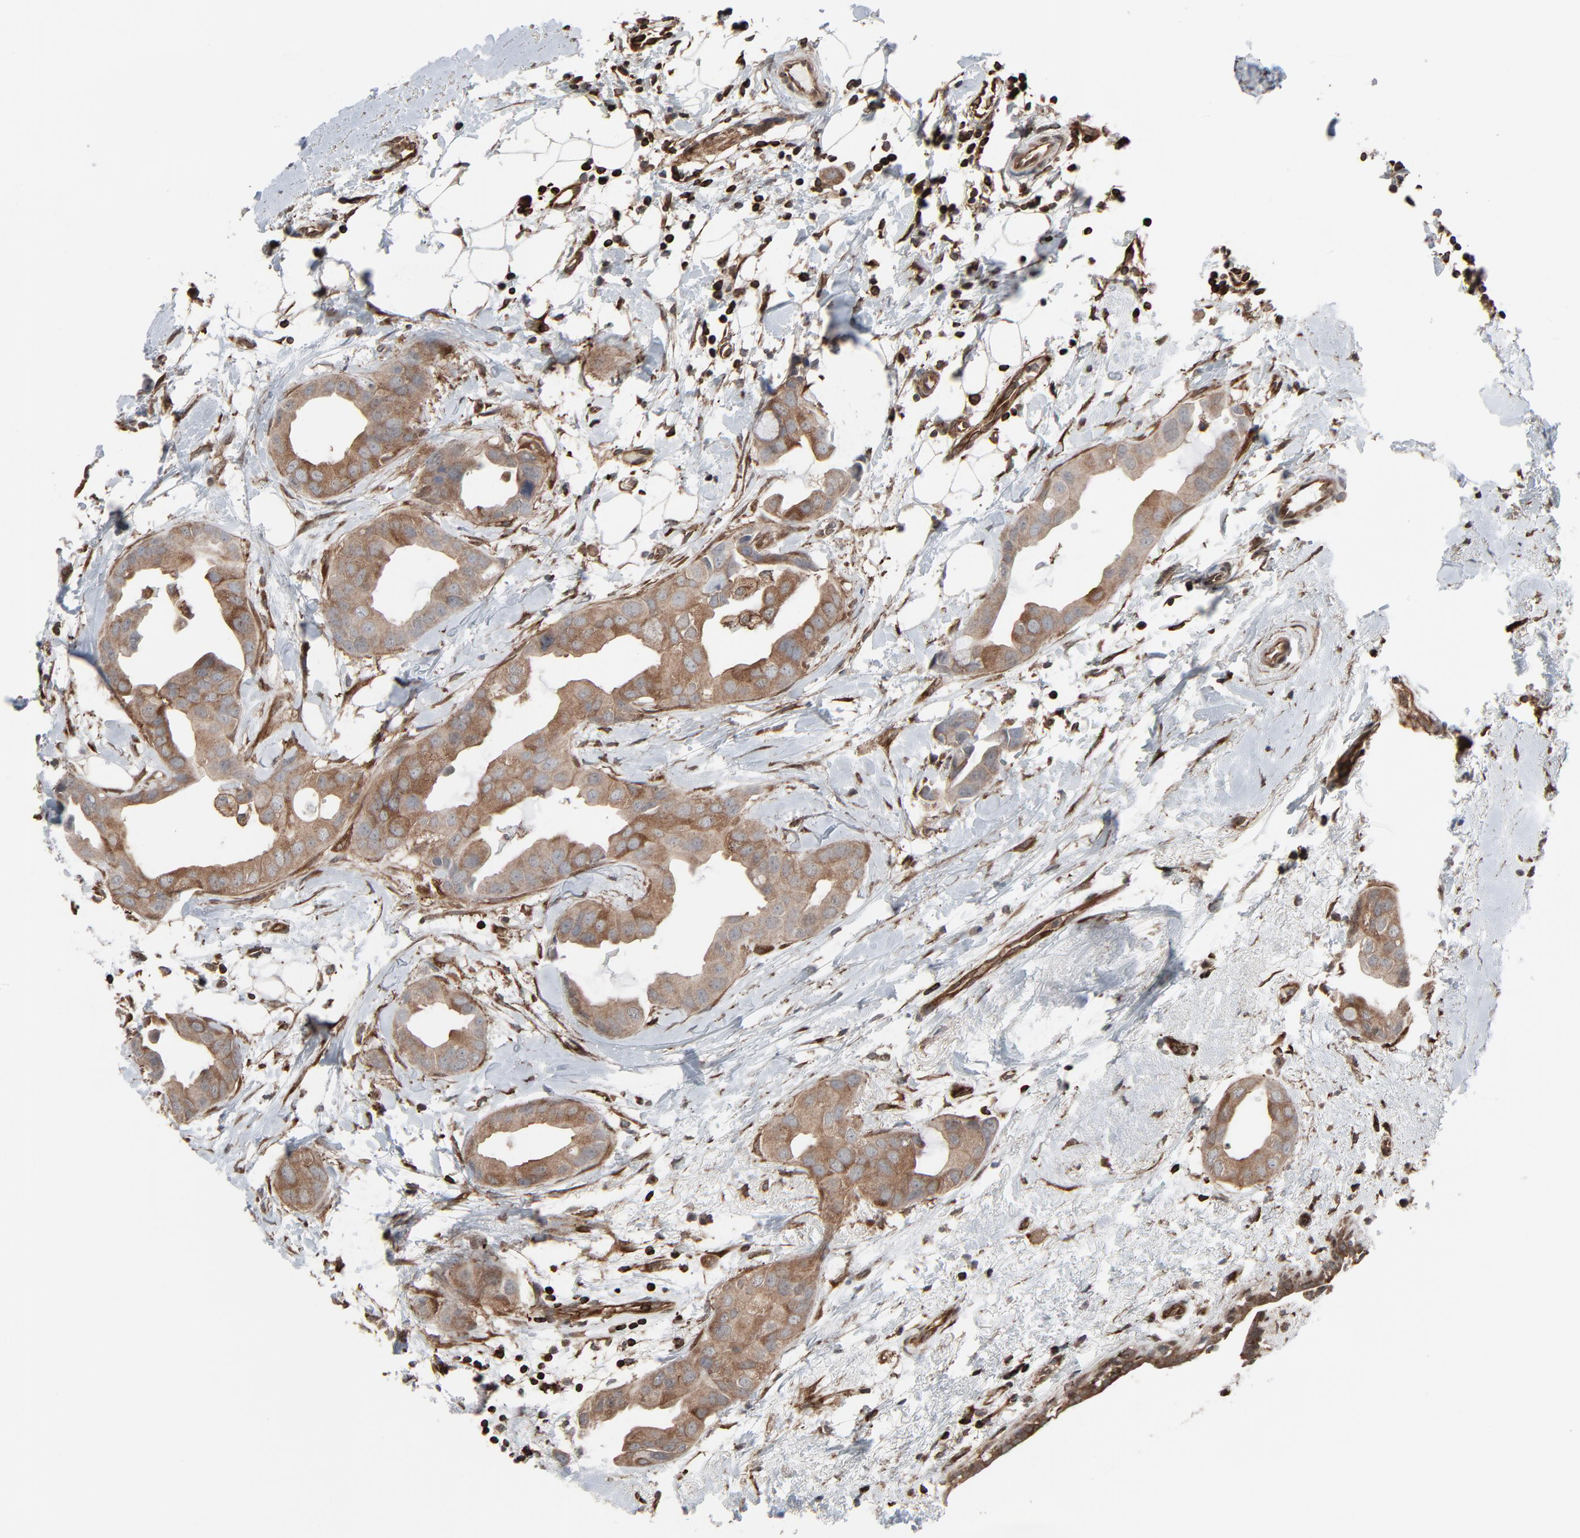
{"staining": {"intensity": "moderate", "quantity": ">75%", "location": "cytoplasmic/membranous"}, "tissue": "breast cancer", "cell_type": "Tumor cells", "image_type": "cancer", "snomed": [{"axis": "morphology", "description": "Duct carcinoma"}, {"axis": "topography", "description": "Breast"}], "caption": "The image reveals a brown stain indicating the presence of a protein in the cytoplasmic/membranous of tumor cells in breast invasive ductal carcinoma.", "gene": "OPTN", "patient": {"sex": "female", "age": 40}}